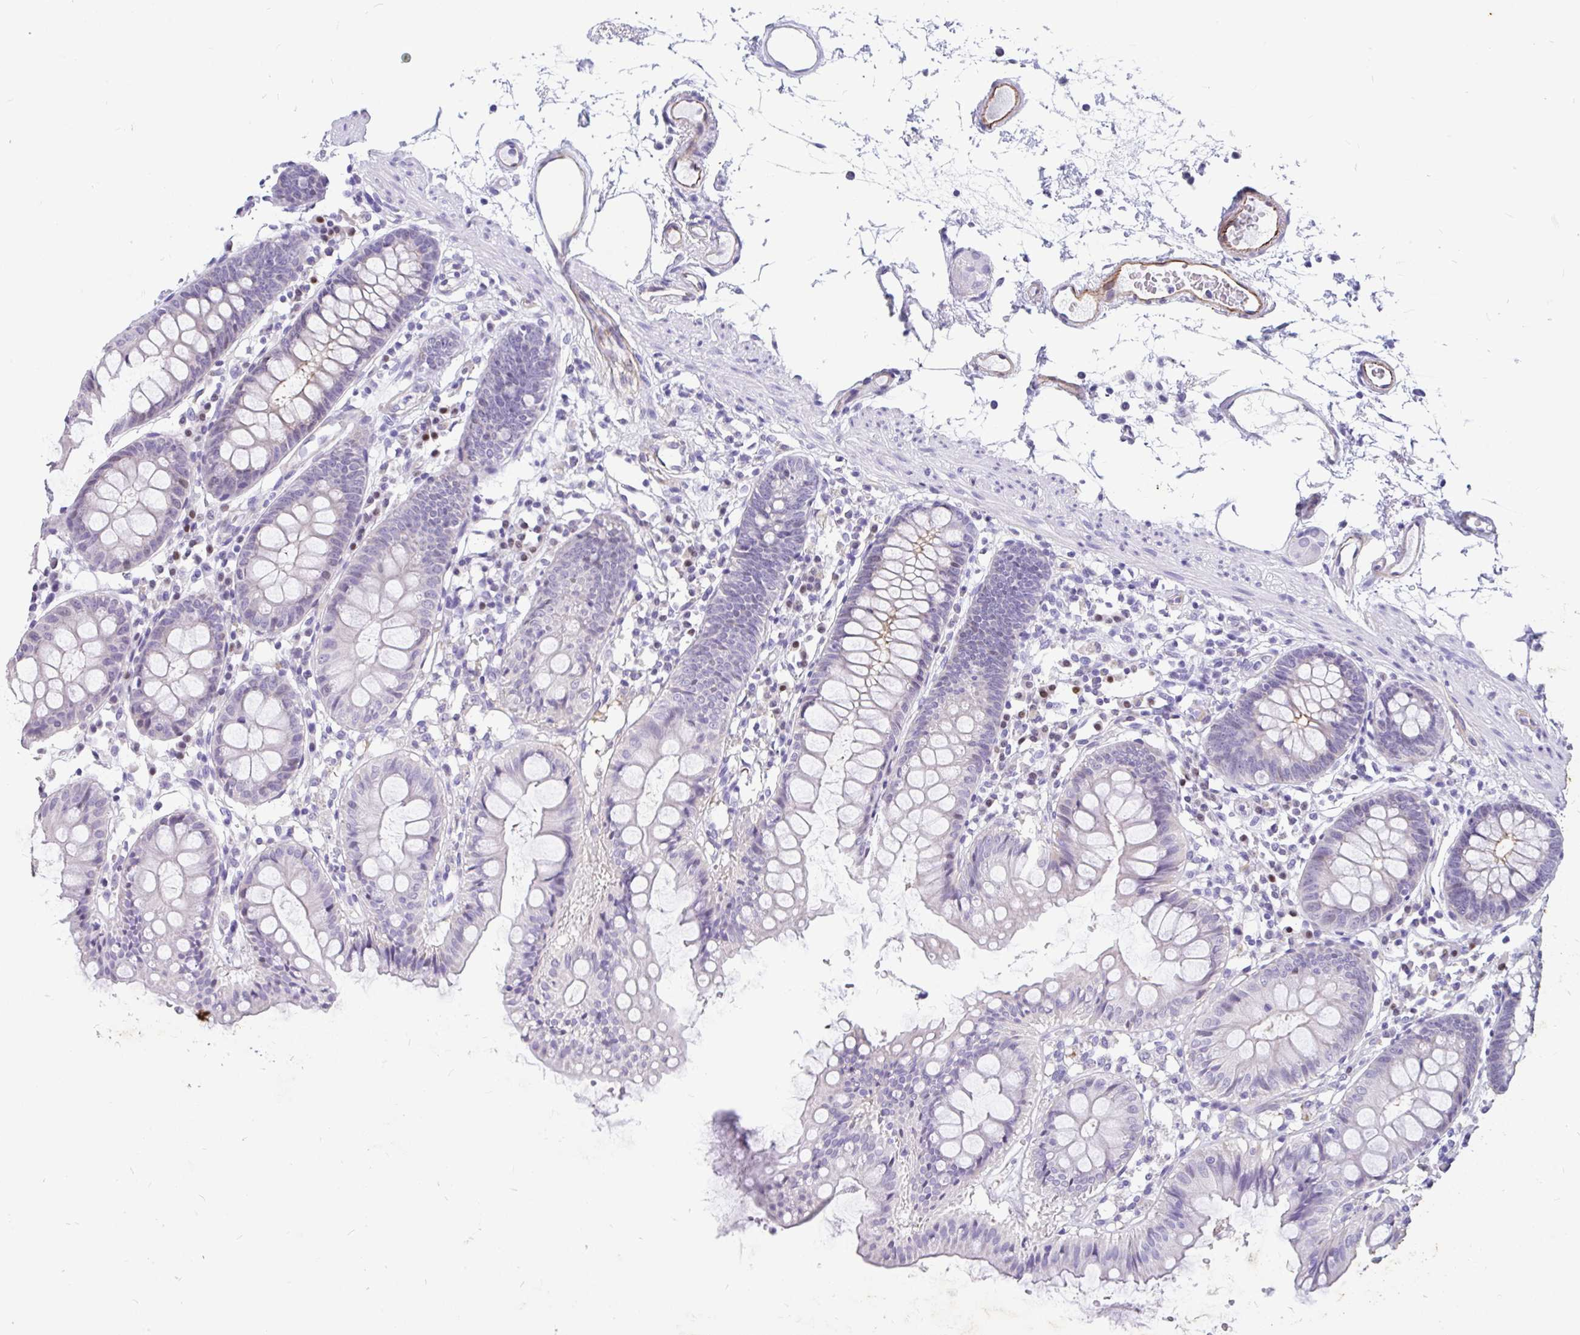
{"staining": {"intensity": "strong", "quantity": ">75%", "location": "cytoplasmic/membranous"}, "tissue": "colon", "cell_type": "Endothelial cells", "image_type": "normal", "snomed": [{"axis": "morphology", "description": "Normal tissue, NOS"}, {"axis": "topography", "description": "Colon"}], "caption": "This photomicrograph demonstrates immunohistochemistry (IHC) staining of benign human colon, with high strong cytoplasmic/membranous positivity in about >75% of endothelial cells.", "gene": "EML5", "patient": {"sex": "female", "age": 84}}